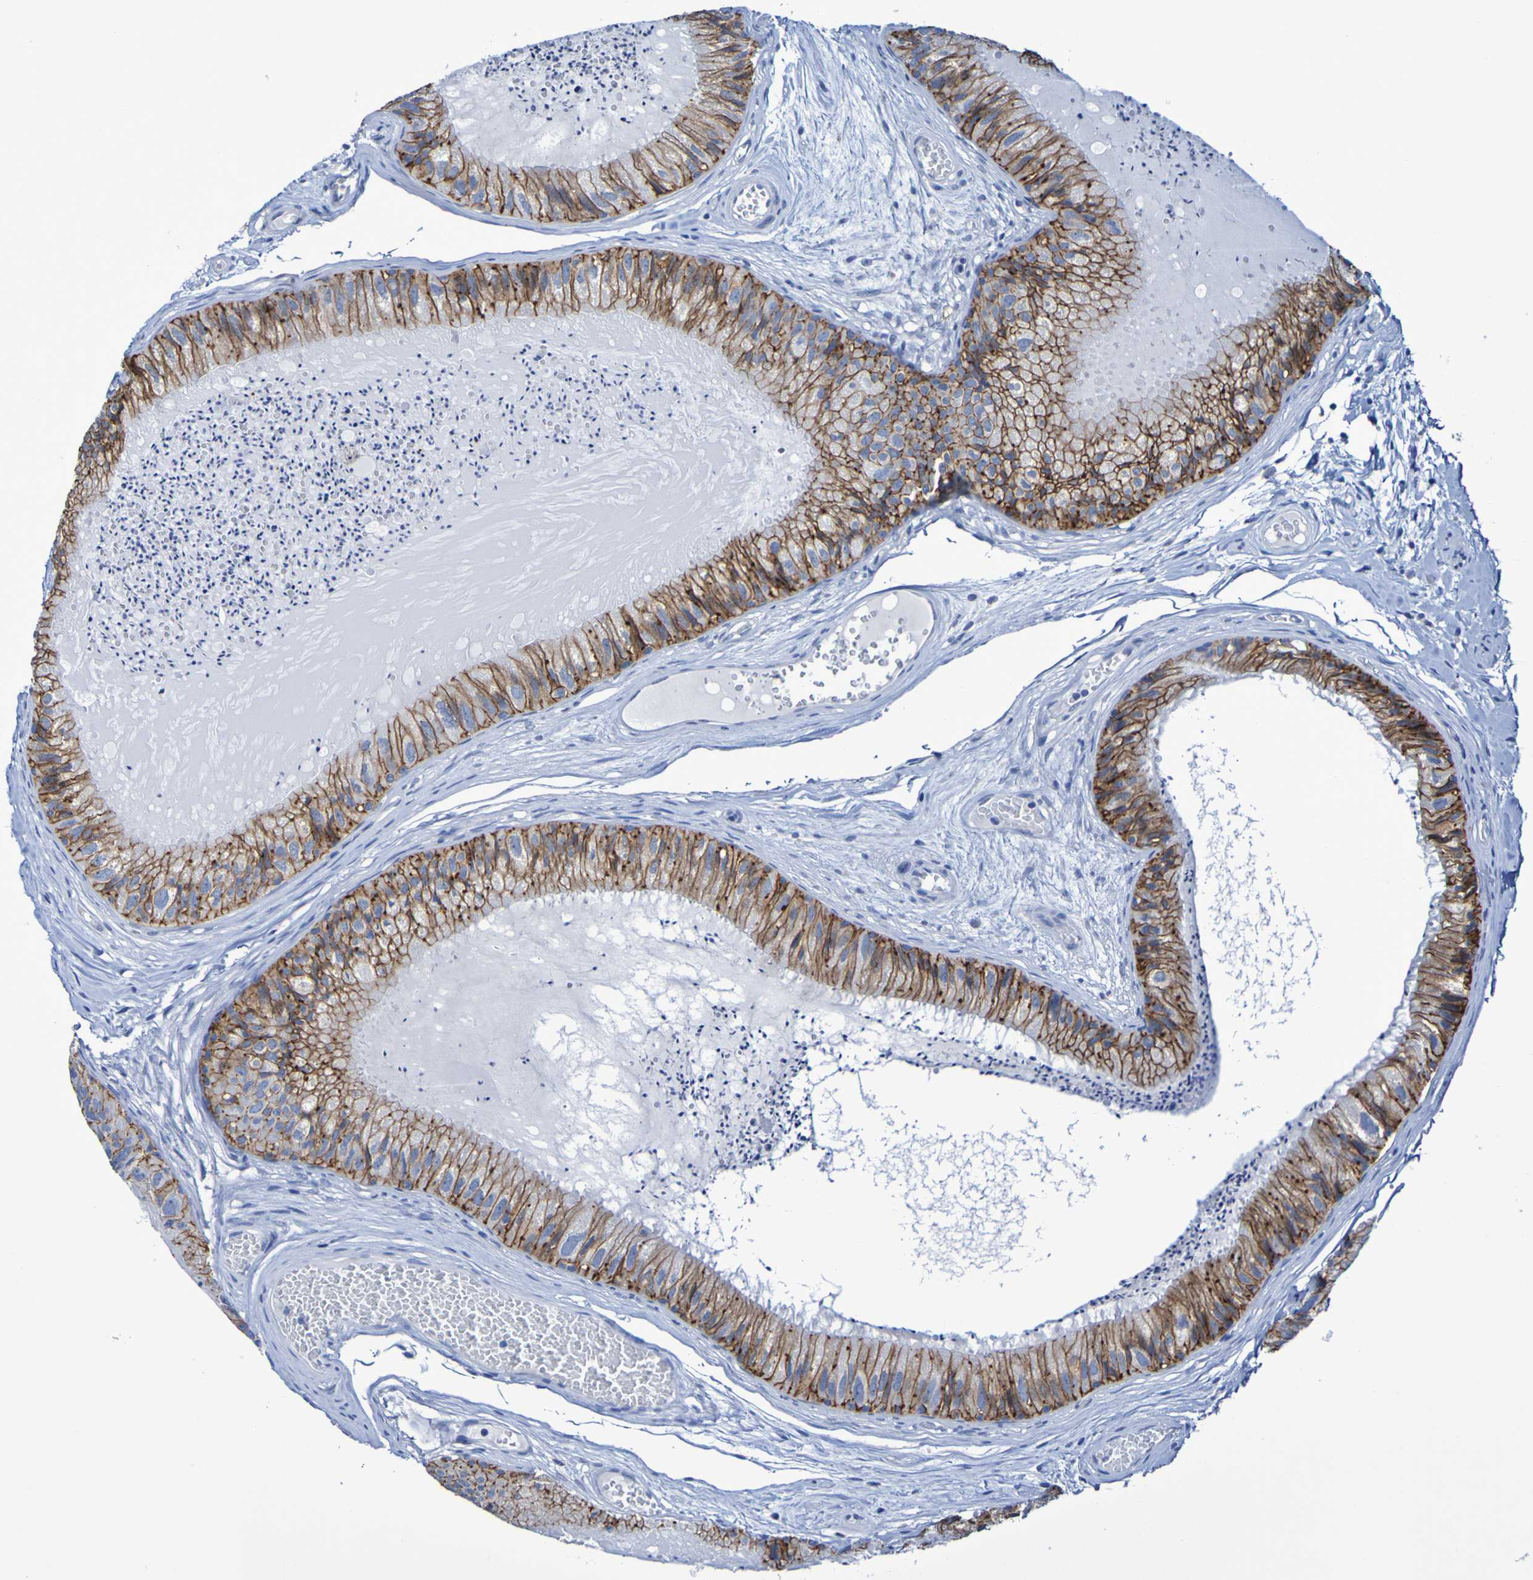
{"staining": {"intensity": "moderate", "quantity": ">75%", "location": "cytoplasmic/membranous"}, "tissue": "epididymis", "cell_type": "Glandular cells", "image_type": "normal", "snomed": [{"axis": "morphology", "description": "Normal tissue, NOS"}, {"axis": "topography", "description": "Epididymis"}], "caption": "Immunohistochemical staining of unremarkable human epididymis shows moderate cytoplasmic/membranous protein positivity in about >75% of glandular cells. Using DAB (brown) and hematoxylin (blue) stains, captured at high magnification using brightfield microscopy.", "gene": "SLC3A2", "patient": {"sex": "male", "age": 31}}